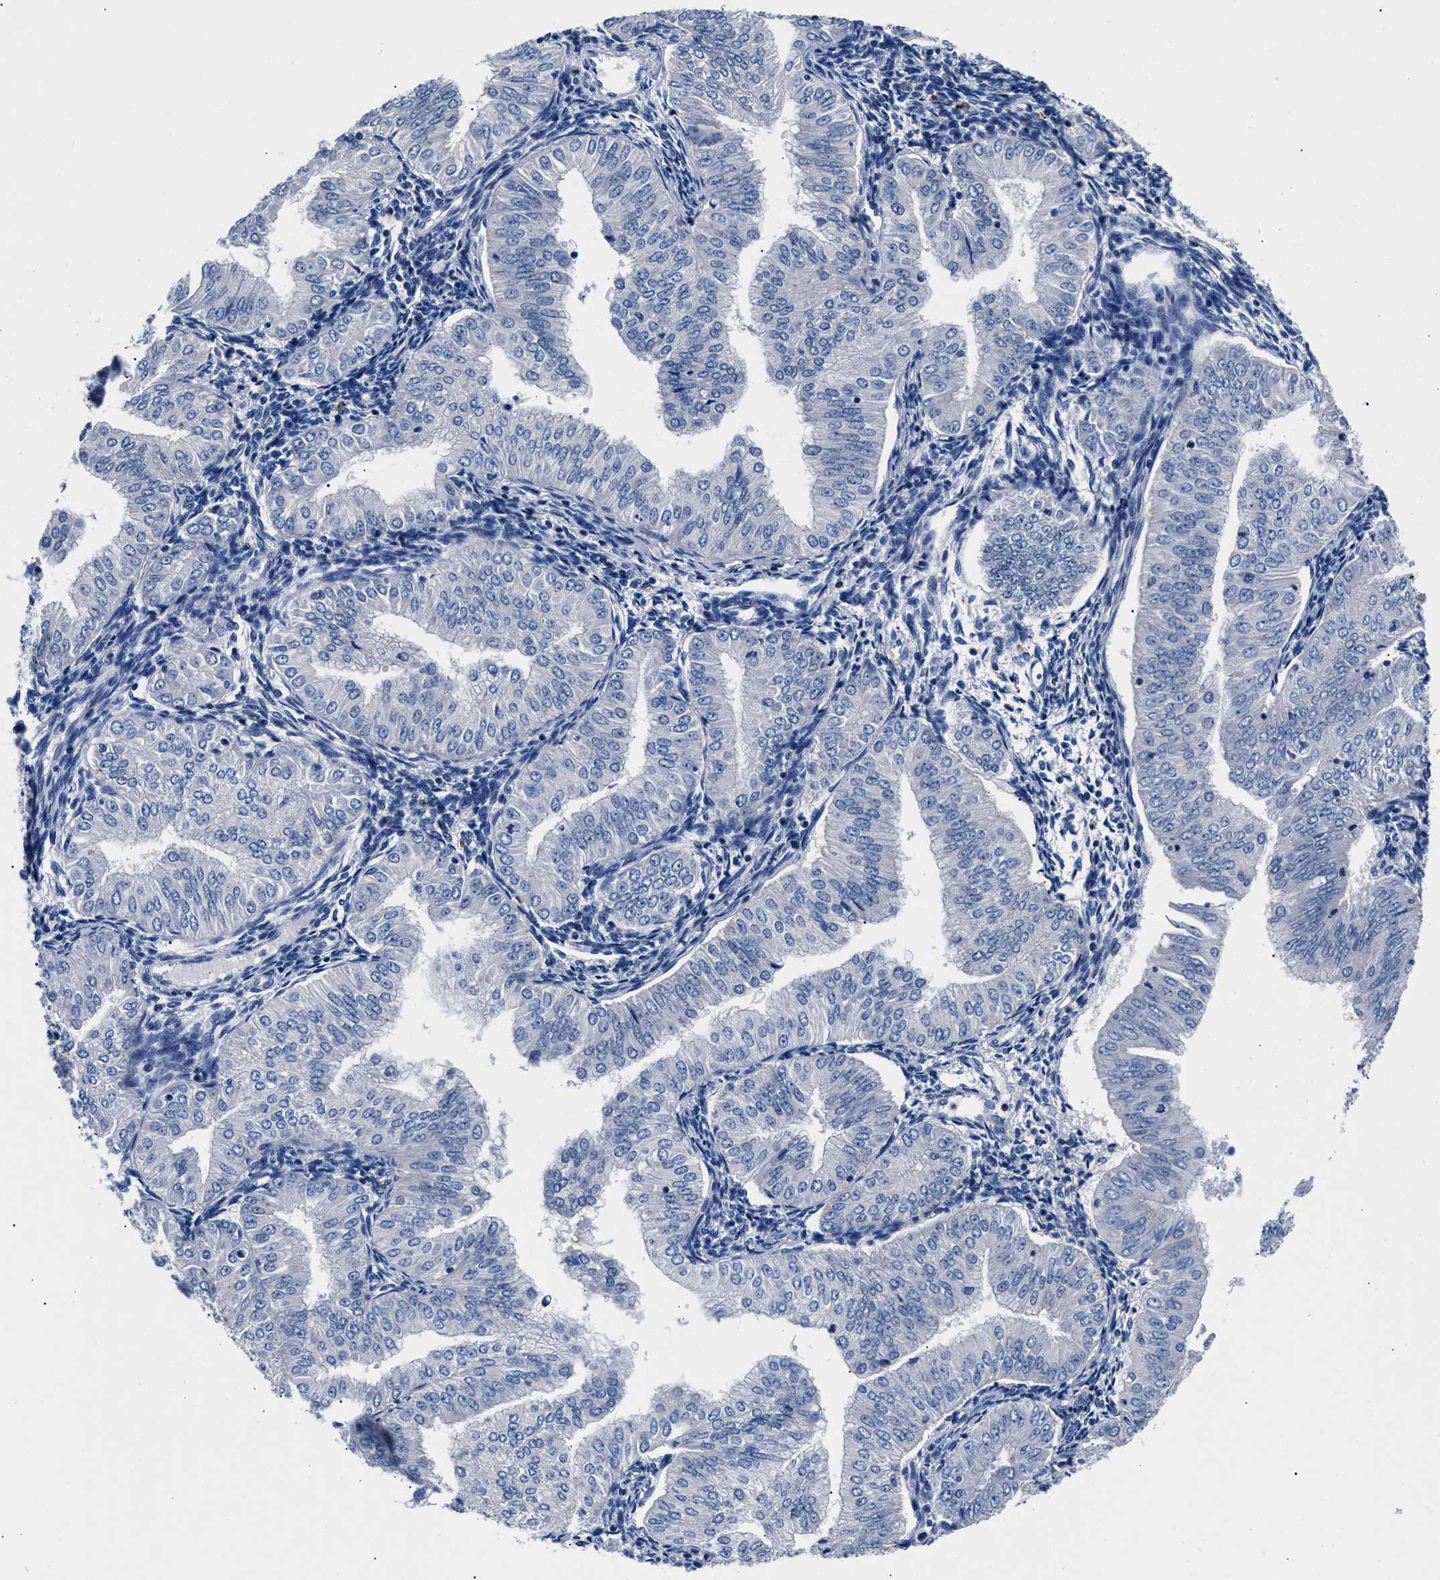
{"staining": {"intensity": "negative", "quantity": "none", "location": "none"}, "tissue": "endometrial cancer", "cell_type": "Tumor cells", "image_type": "cancer", "snomed": [{"axis": "morphology", "description": "Normal tissue, NOS"}, {"axis": "morphology", "description": "Adenocarcinoma, NOS"}, {"axis": "topography", "description": "Endometrium"}], "caption": "Tumor cells show no significant protein expression in endometrial cancer (adenocarcinoma).", "gene": "PHF24", "patient": {"sex": "female", "age": 53}}